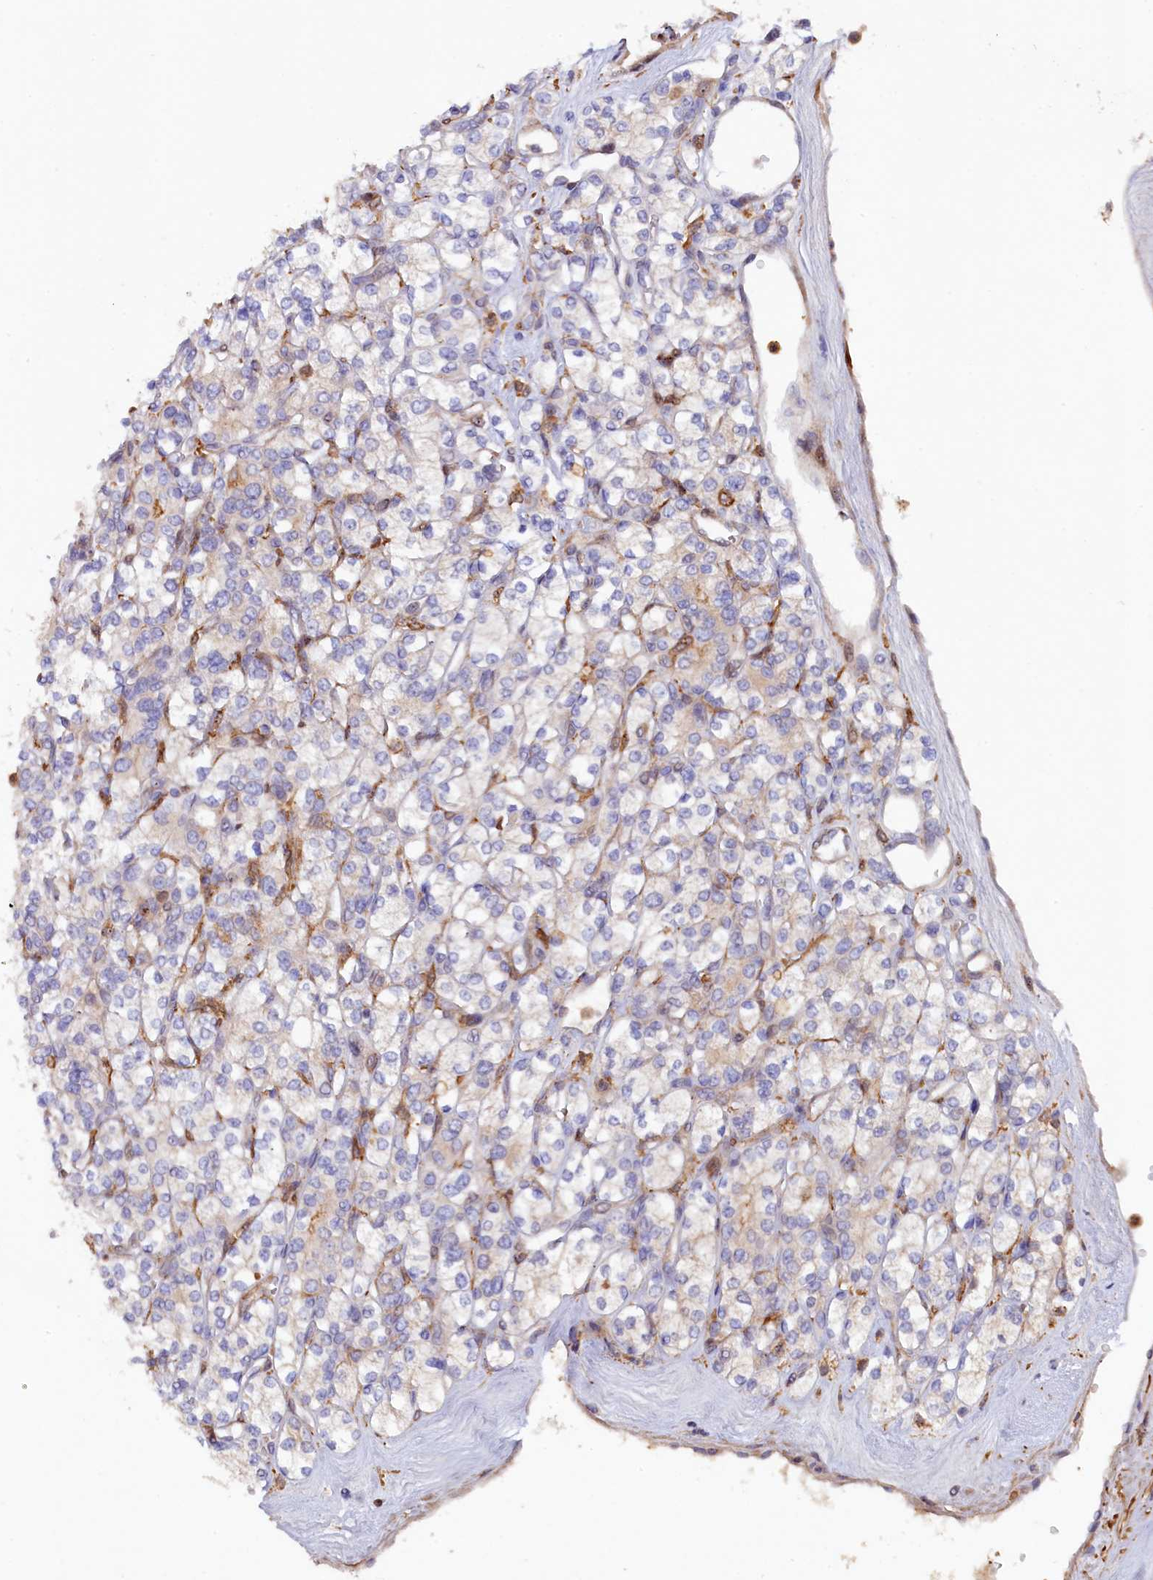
{"staining": {"intensity": "negative", "quantity": "none", "location": "none"}, "tissue": "renal cancer", "cell_type": "Tumor cells", "image_type": "cancer", "snomed": [{"axis": "morphology", "description": "Adenocarcinoma, NOS"}, {"axis": "topography", "description": "Kidney"}], "caption": "This is an IHC micrograph of human renal cancer (adenocarcinoma). There is no positivity in tumor cells.", "gene": "FERMT1", "patient": {"sex": "male", "age": 77}}